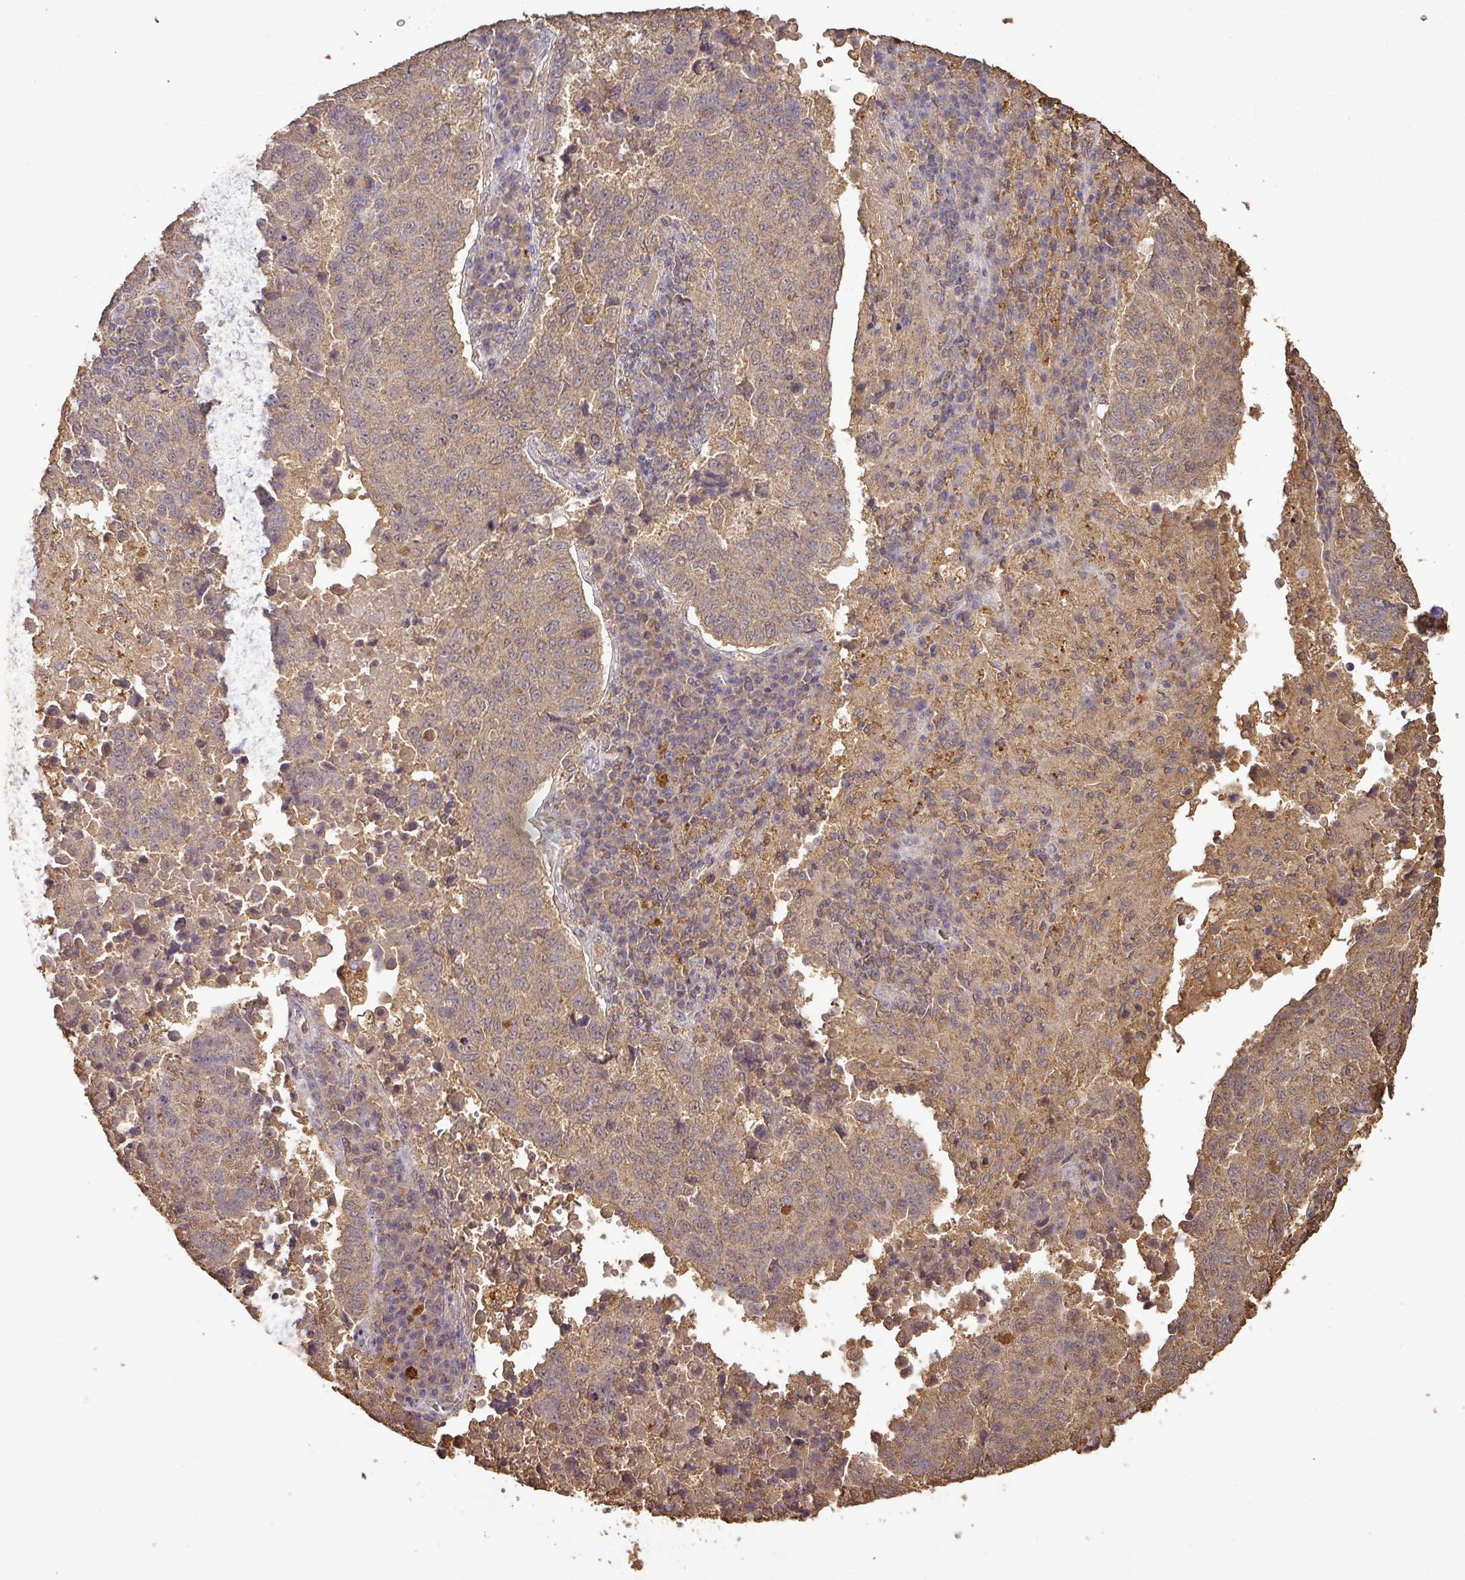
{"staining": {"intensity": "weak", "quantity": ">75%", "location": "cytoplasmic/membranous"}, "tissue": "lung cancer", "cell_type": "Tumor cells", "image_type": "cancer", "snomed": [{"axis": "morphology", "description": "Squamous cell carcinoma, NOS"}, {"axis": "topography", "description": "Lung"}], "caption": "Immunohistochemical staining of lung cancer (squamous cell carcinoma) exhibits low levels of weak cytoplasmic/membranous protein expression in about >75% of tumor cells.", "gene": "ATAT1", "patient": {"sex": "male", "age": 73}}